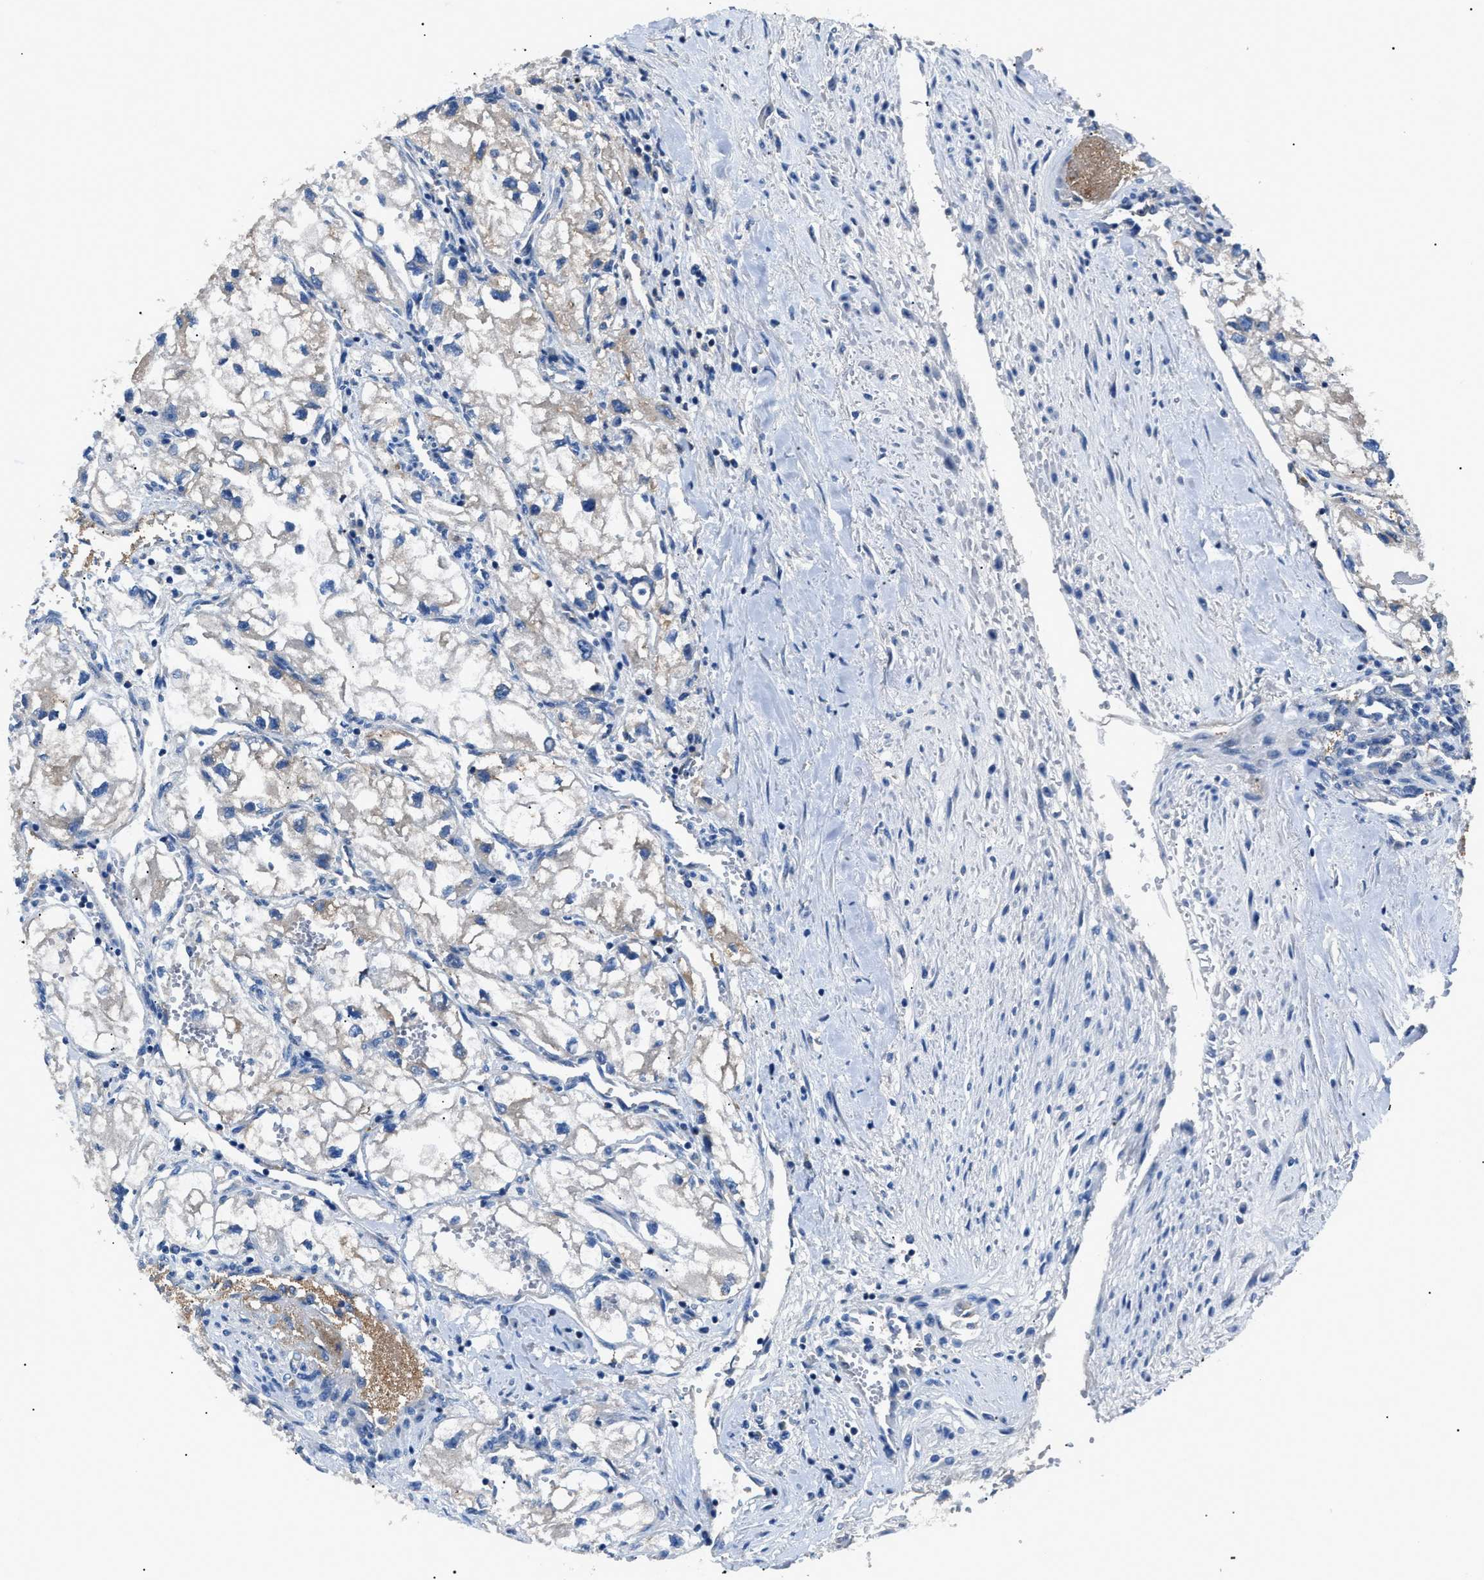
{"staining": {"intensity": "negative", "quantity": "none", "location": "none"}, "tissue": "renal cancer", "cell_type": "Tumor cells", "image_type": "cancer", "snomed": [{"axis": "morphology", "description": "Adenocarcinoma, NOS"}, {"axis": "topography", "description": "Kidney"}], "caption": "This is a image of immunohistochemistry (IHC) staining of renal cancer, which shows no expression in tumor cells.", "gene": "ZDHHC24", "patient": {"sex": "female", "age": 70}}